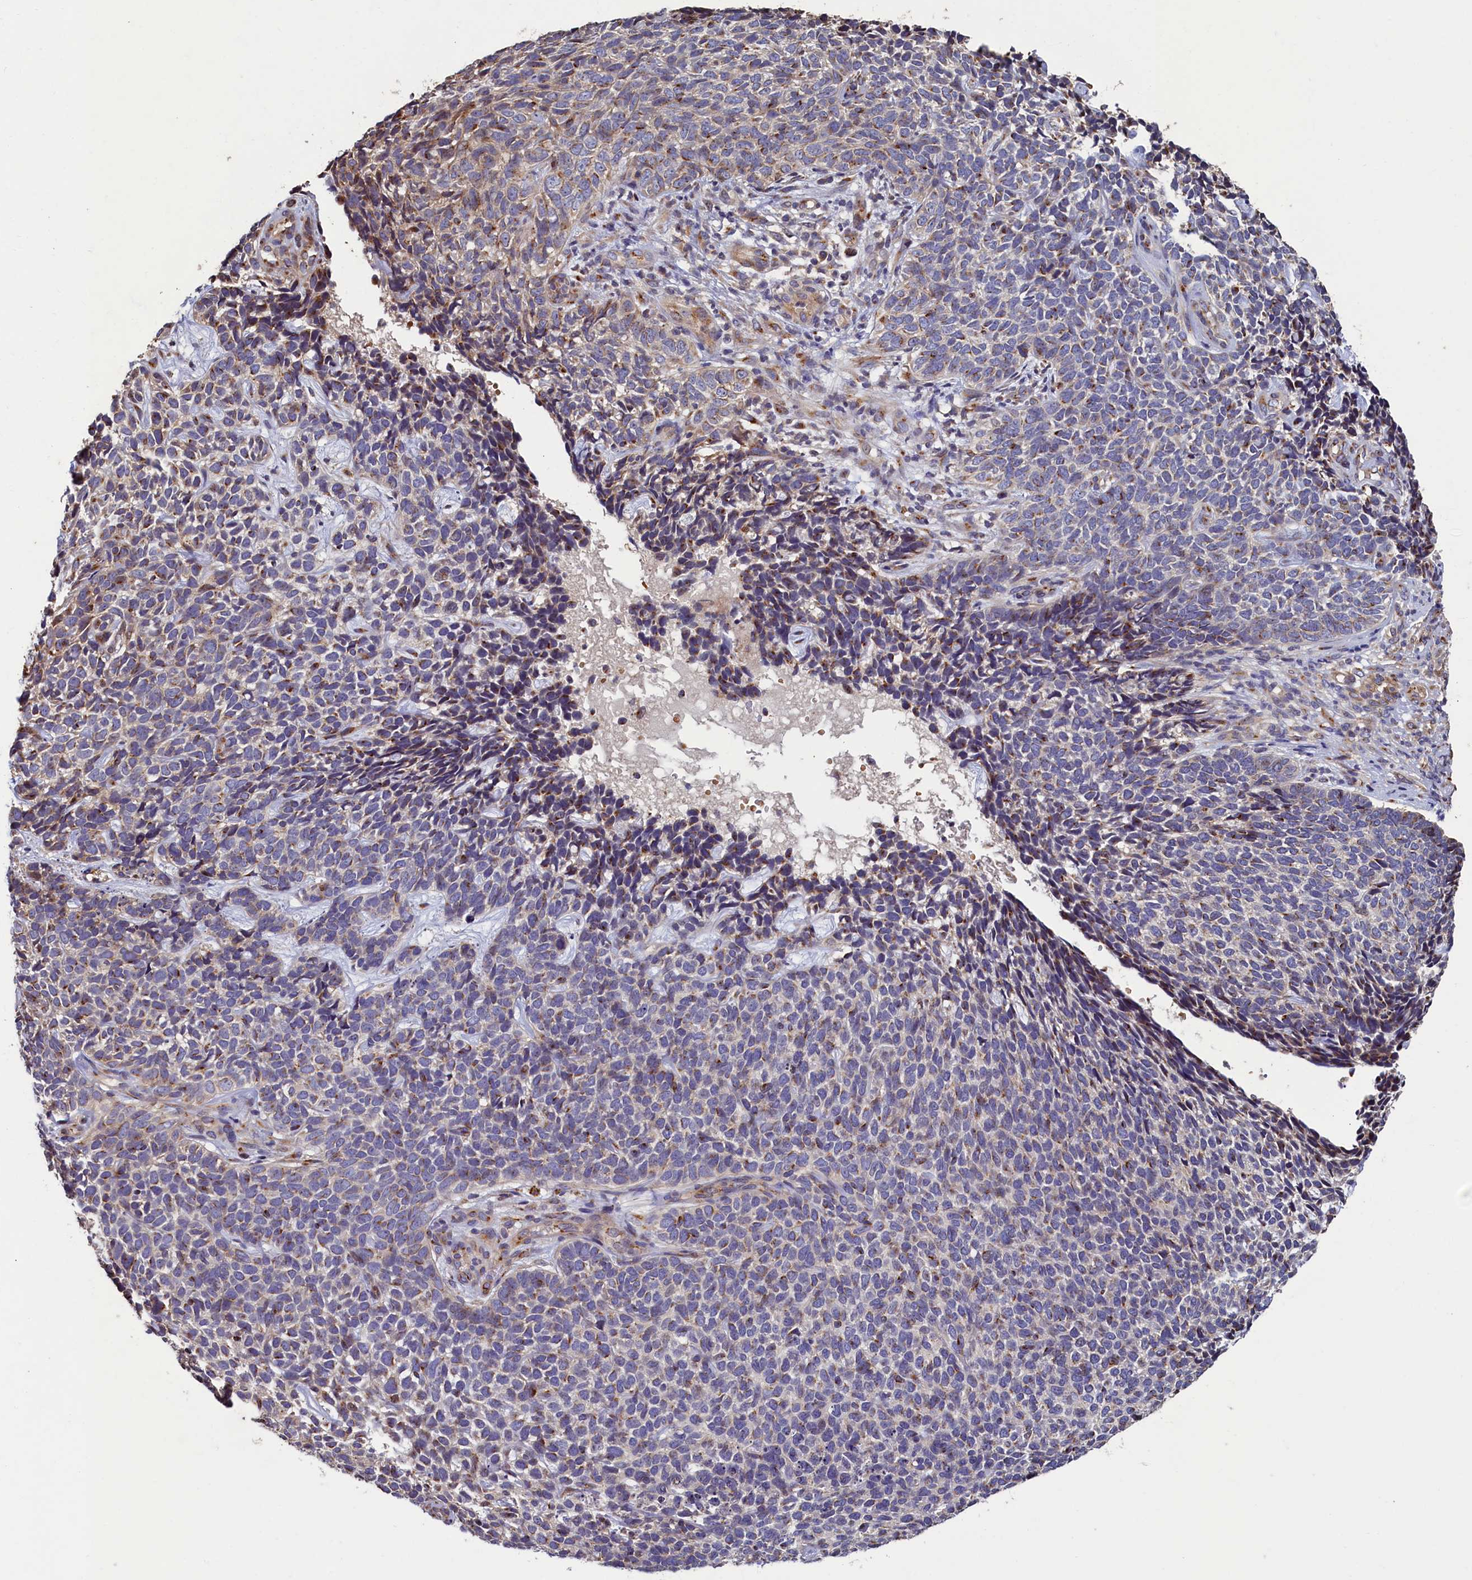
{"staining": {"intensity": "weak", "quantity": "<25%", "location": "cytoplasmic/membranous"}, "tissue": "skin cancer", "cell_type": "Tumor cells", "image_type": "cancer", "snomed": [{"axis": "morphology", "description": "Basal cell carcinoma"}, {"axis": "topography", "description": "Skin"}], "caption": "This is an immunohistochemistry (IHC) micrograph of human skin cancer (basal cell carcinoma). There is no expression in tumor cells.", "gene": "TMEM181", "patient": {"sex": "female", "age": 84}}